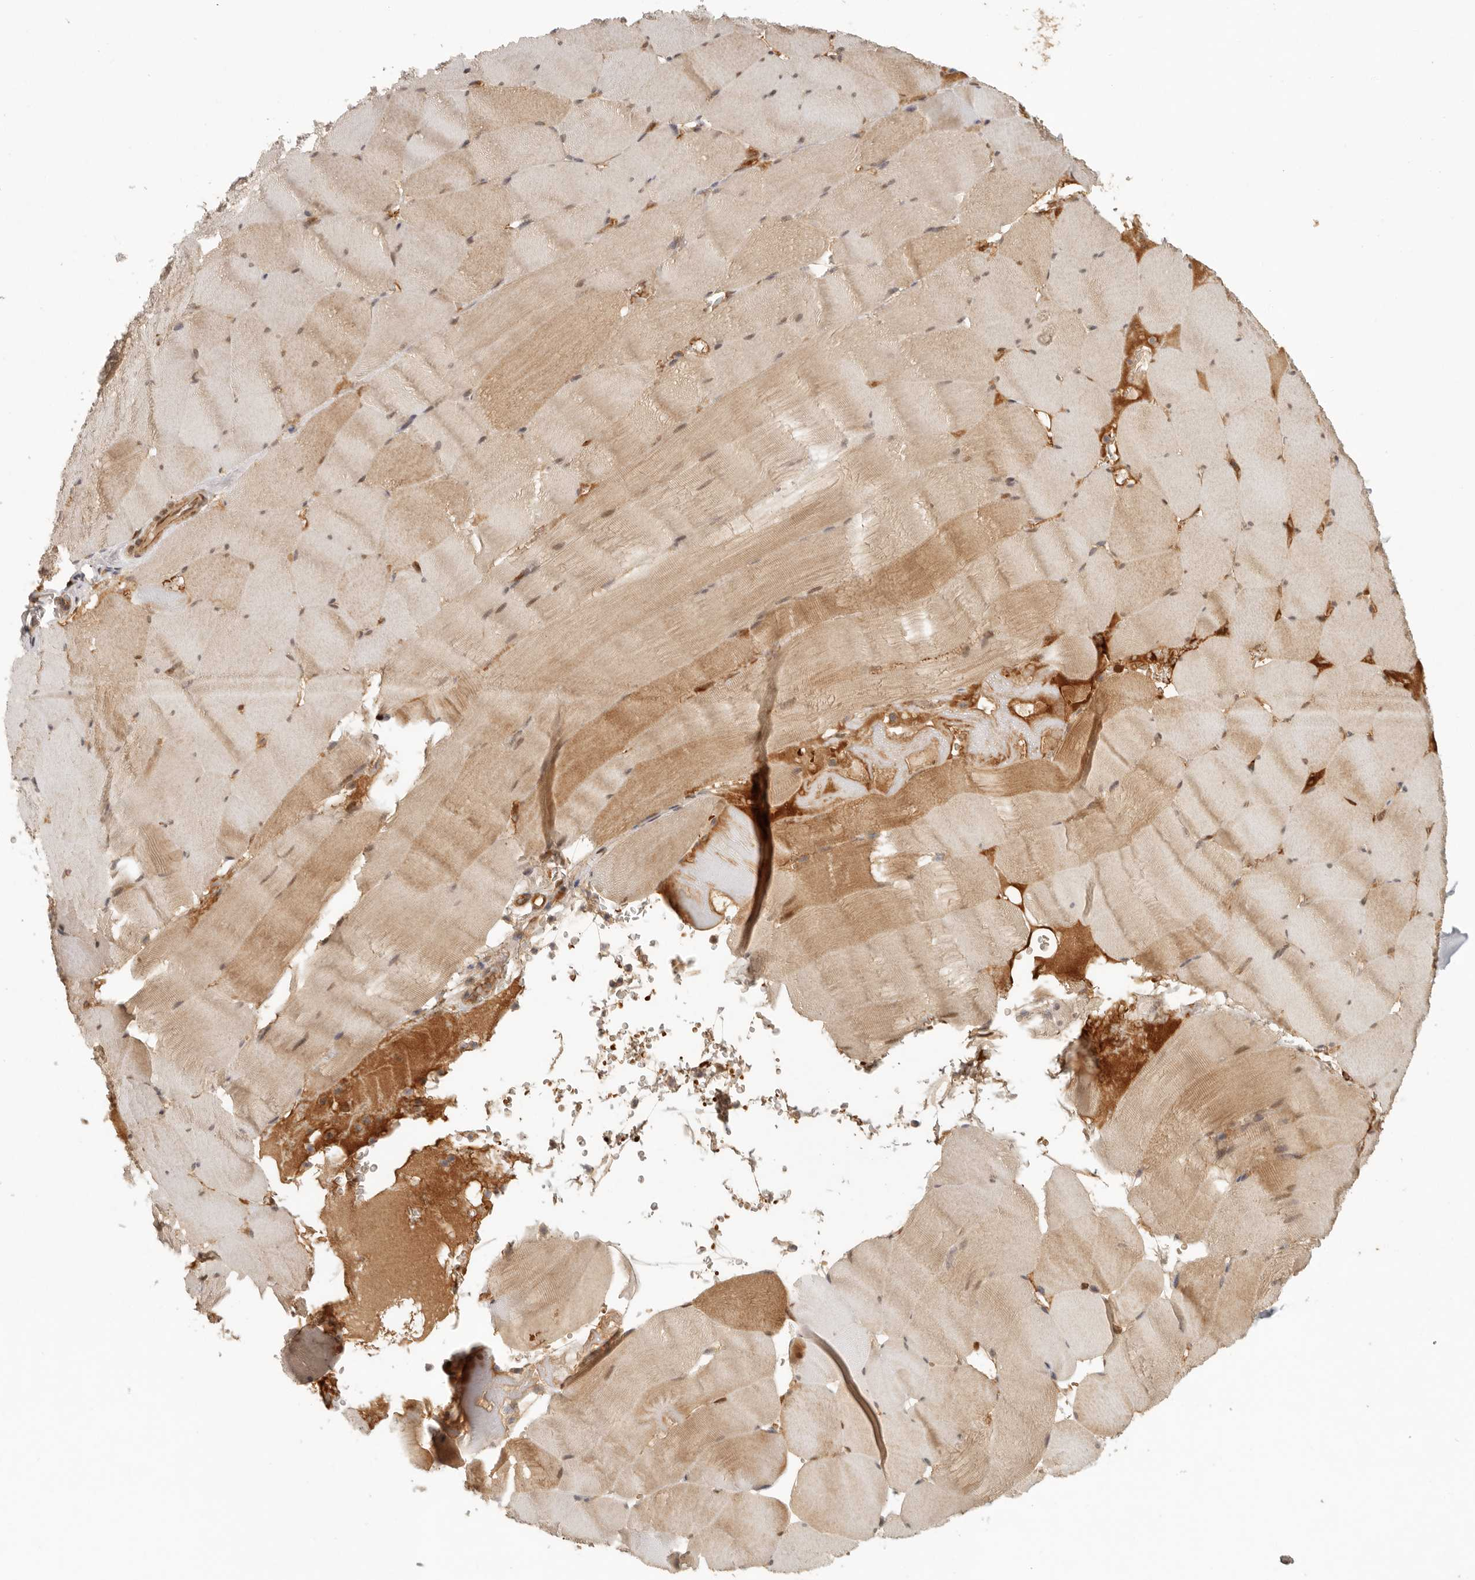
{"staining": {"intensity": "moderate", "quantity": ">75%", "location": "cytoplasmic/membranous,nuclear"}, "tissue": "skeletal muscle", "cell_type": "Myocytes", "image_type": "normal", "snomed": [{"axis": "morphology", "description": "Normal tissue, NOS"}, {"axis": "topography", "description": "Skeletal muscle"}], "caption": "This micrograph reveals benign skeletal muscle stained with immunohistochemistry (IHC) to label a protein in brown. The cytoplasmic/membranous,nuclear of myocytes show moderate positivity for the protein. Nuclei are counter-stained blue.", "gene": "AHDC1", "patient": {"sex": "male", "age": 62}}